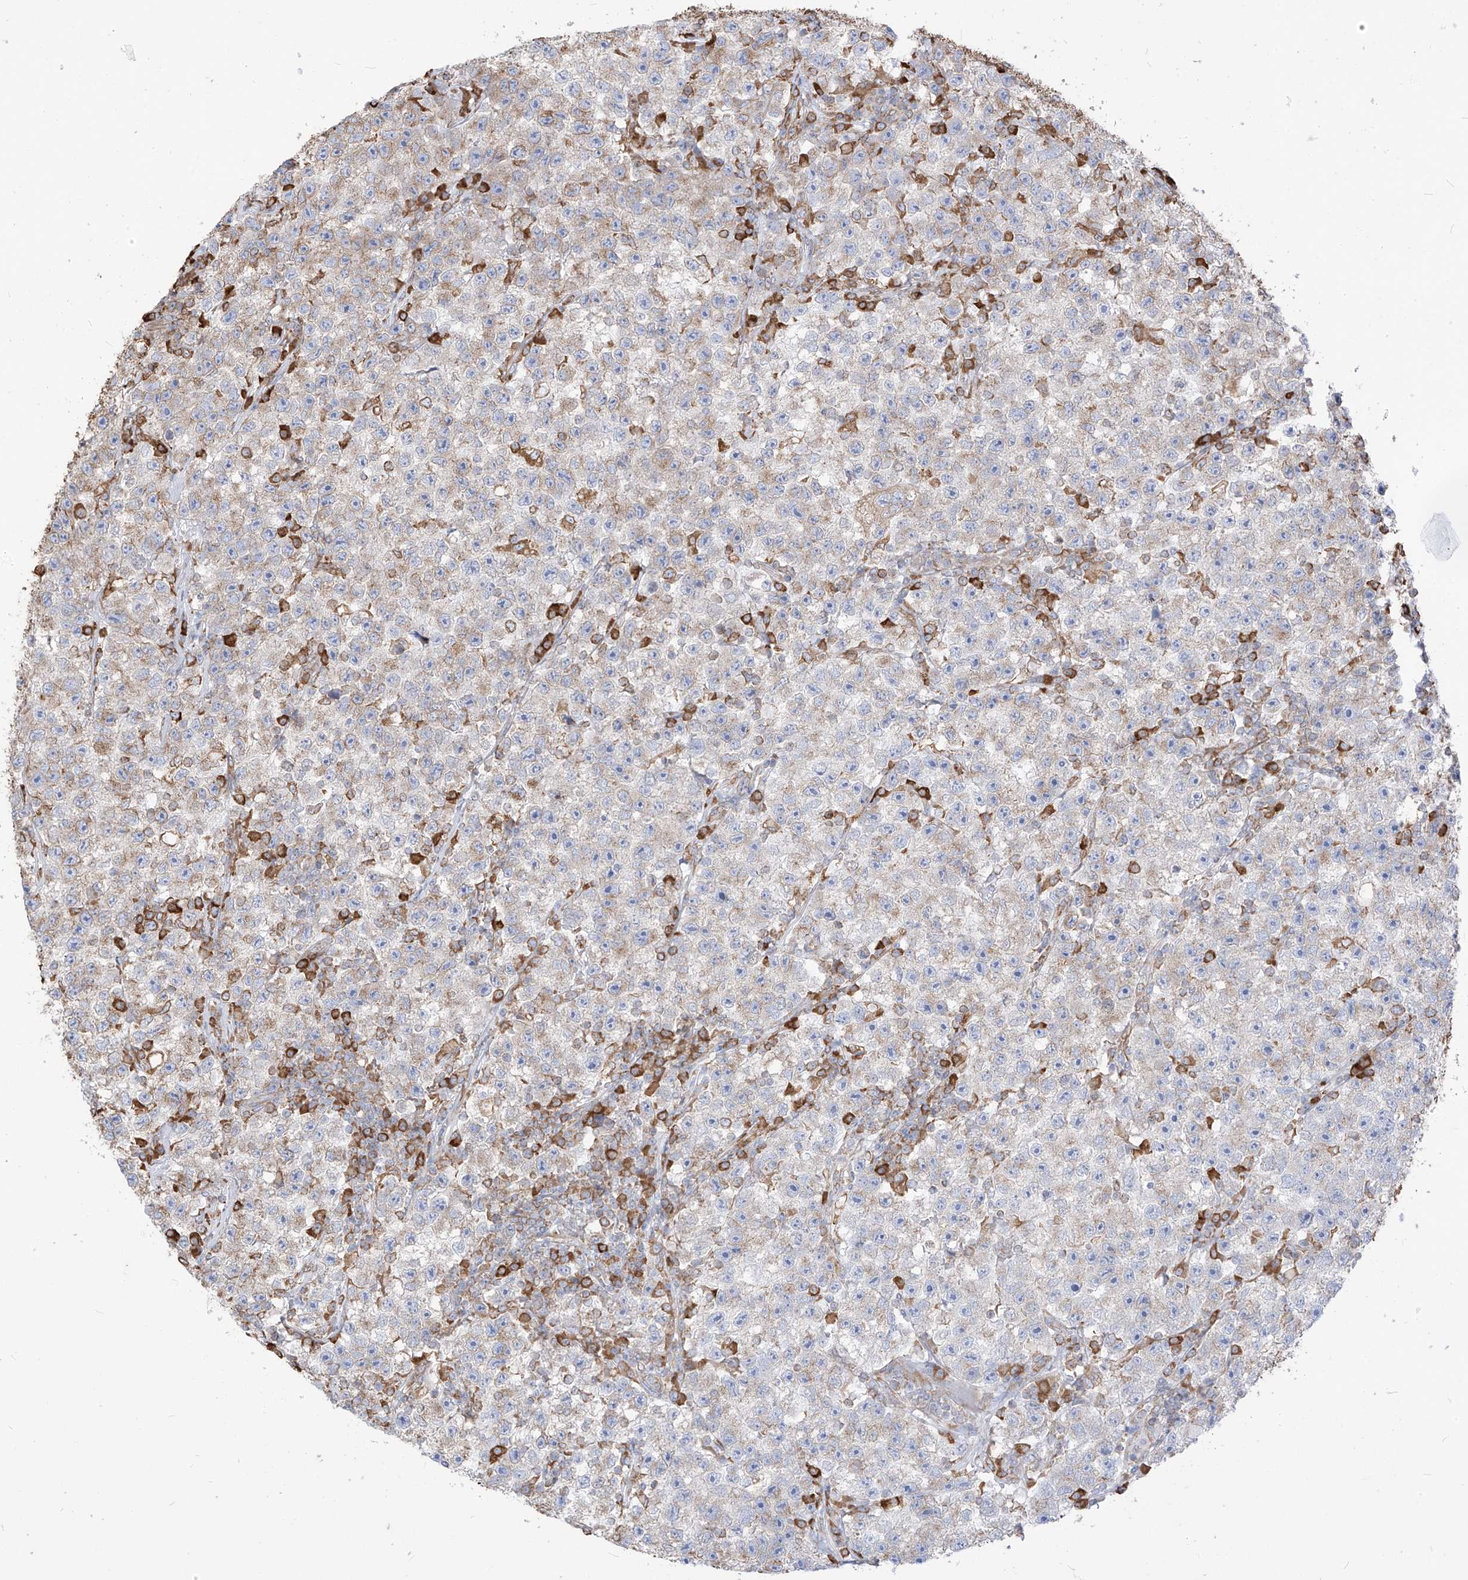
{"staining": {"intensity": "negative", "quantity": "none", "location": "none"}, "tissue": "testis cancer", "cell_type": "Tumor cells", "image_type": "cancer", "snomed": [{"axis": "morphology", "description": "Seminoma, NOS"}, {"axis": "topography", "description": "Testis"}], "caption": "High power microscopy image of an IHC micrograph of seminoma (testis), revealing no significant staining in tumor cells. Nuclei are stained in blue.", "gene": "PDIA6", "patient": {"sex": "male", "age": 22}}